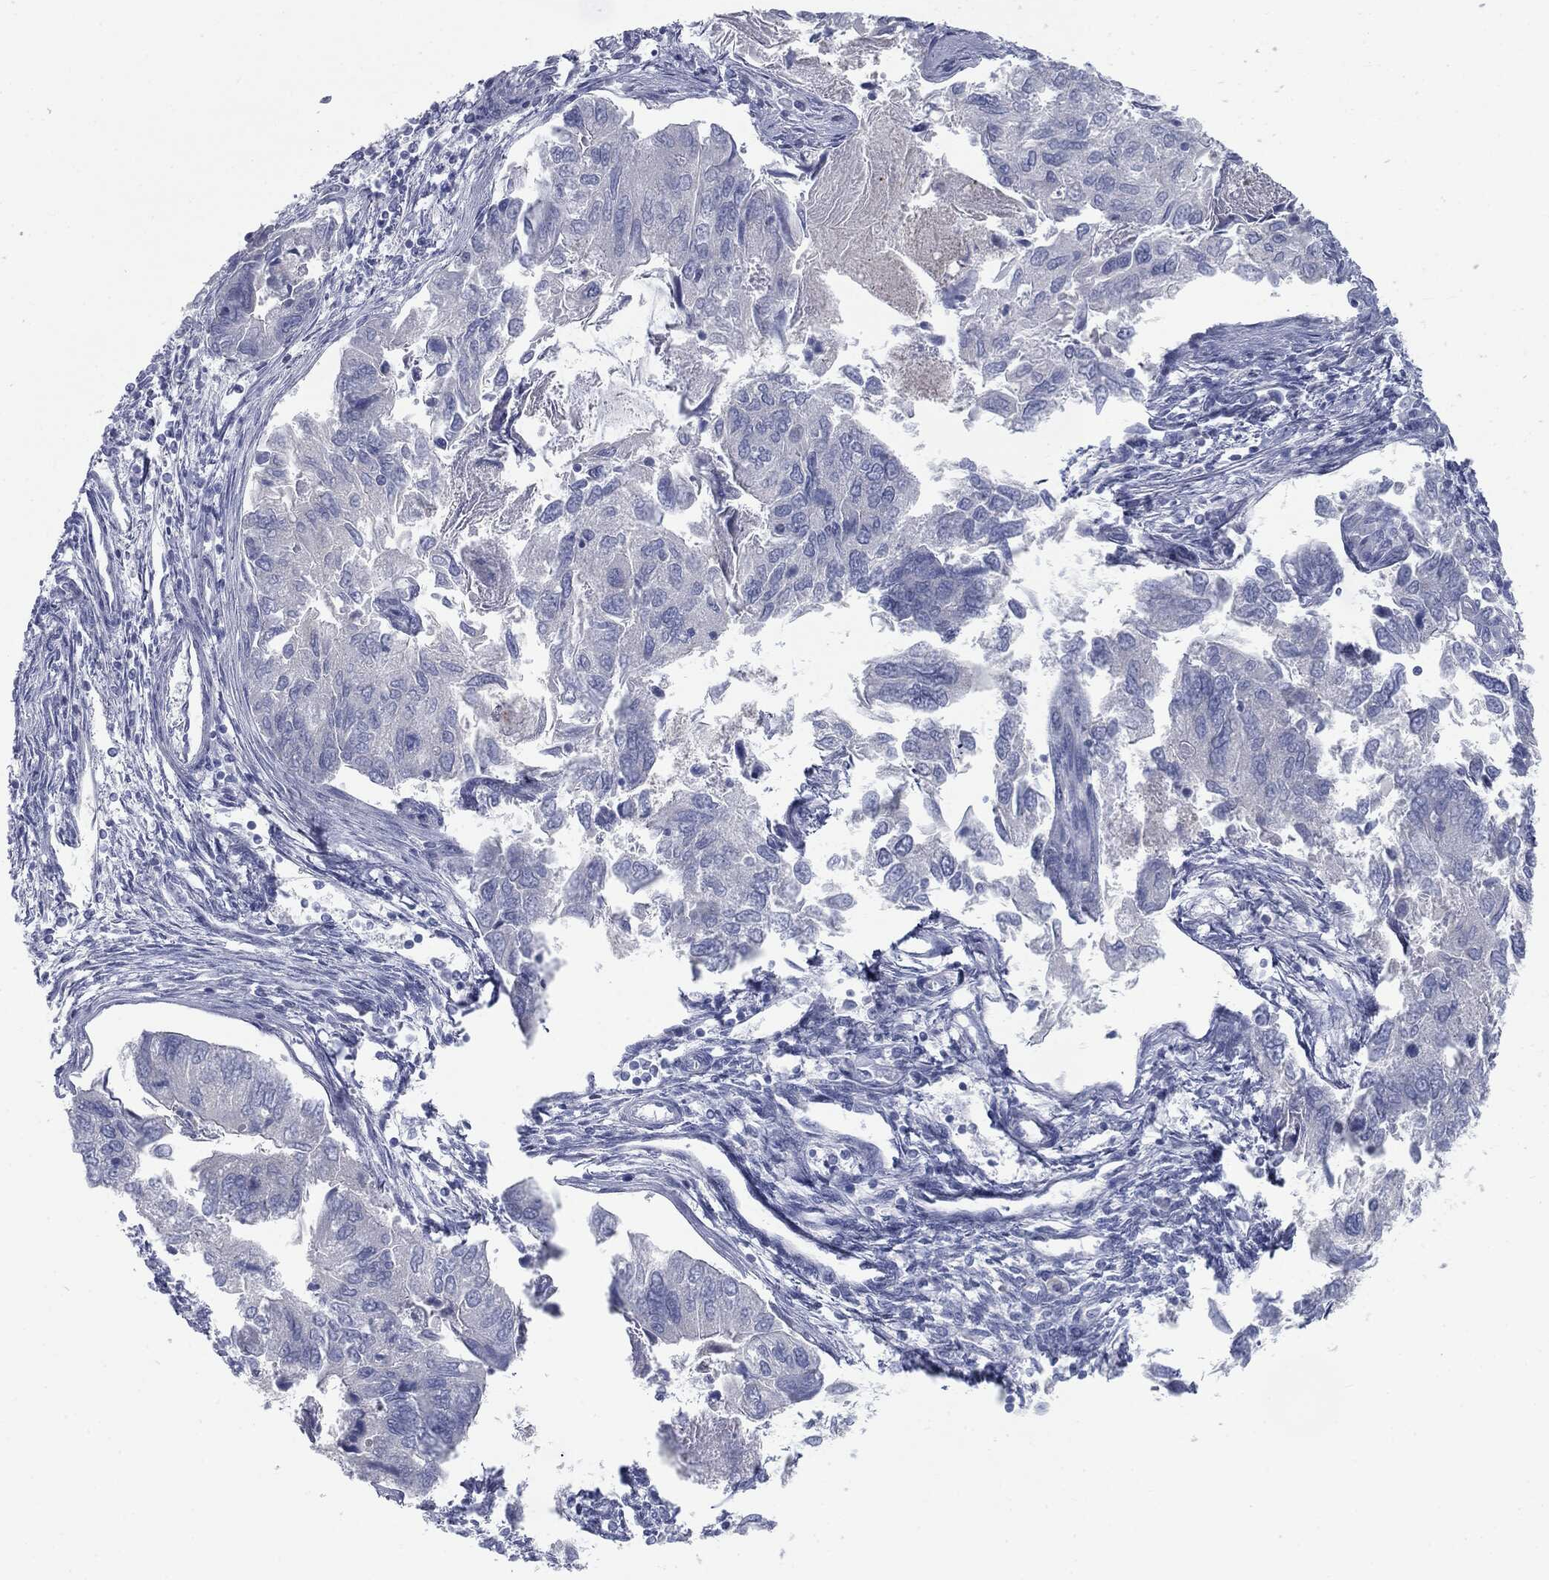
{"staining": {"intensity": "negative", "quantity": "none", "location": "none"}, "tissue": "endometrial cancer", "cell_type": "Tumor cells", "image_type": "cancer", "snomed": [{"axis": "morphology", "description": "Carcinoma, NOS"}, {"axis": "topography", "description": "Uterus"}], "caption": "Tumor cells show no significant expression in endometrial carcinoma.", "gene": "CAV3", "patient": {"sex": "female", "age": 76}}